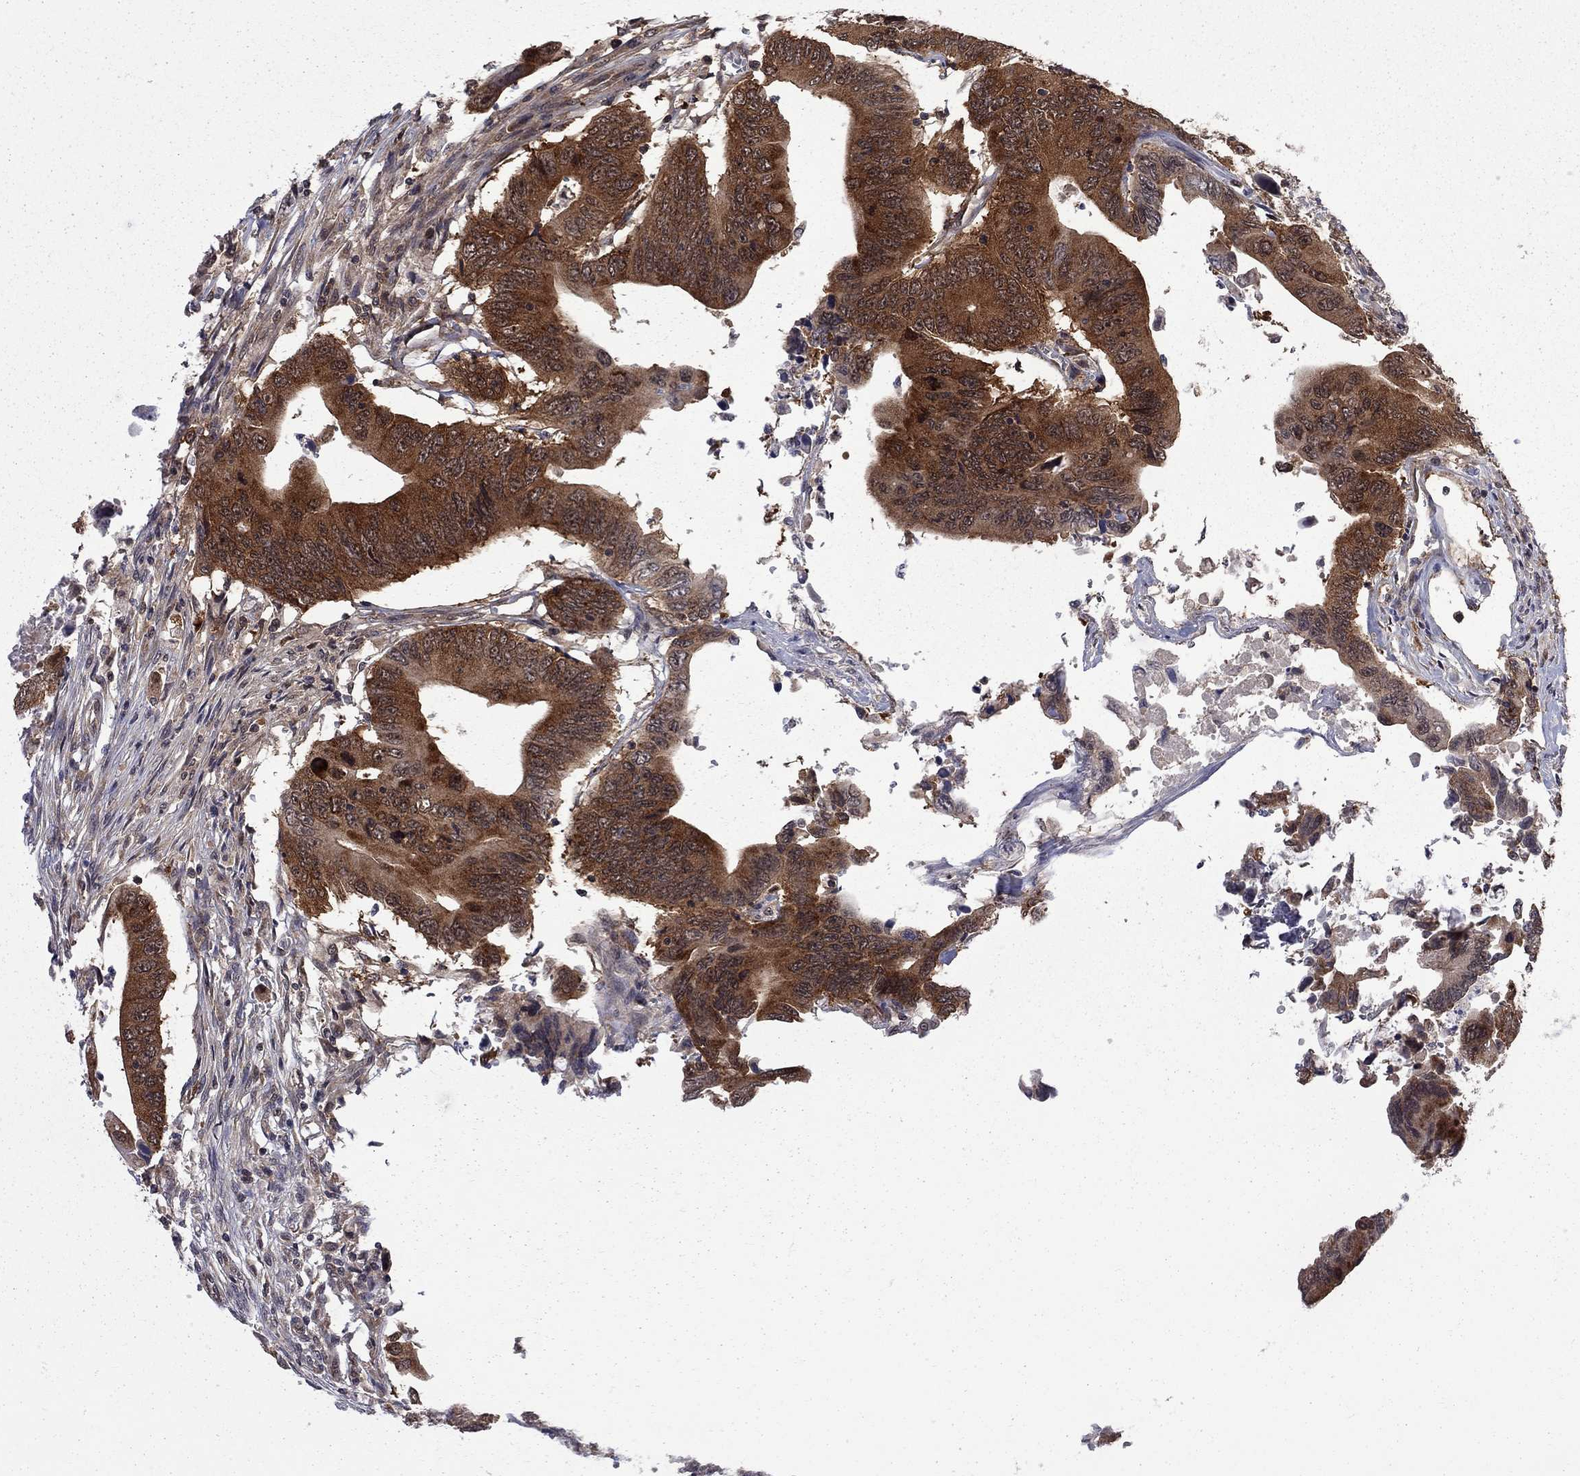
{"staining": {"intensity": "strong", "quantity": ">75%", "location": "cytoplasmic/membranous"}, "tissue": "colorectal cancer", "cell_type": "Tumor cells", "image_type": "cancer", "snomed": [{"axis": "morphology", "description": "Adenocarcinoma, NOS"}, {"axis": "topography", "description": "Colon"}], "caption": "This histopathology image displays immunohistochemistry staining of colorectal adenocarcinoma, with high strong cytoplasmic/membranous positivity in about >75% of tumor cells.", "gene": "NAA50", "patient": {"sex": "female", "age": 90}}